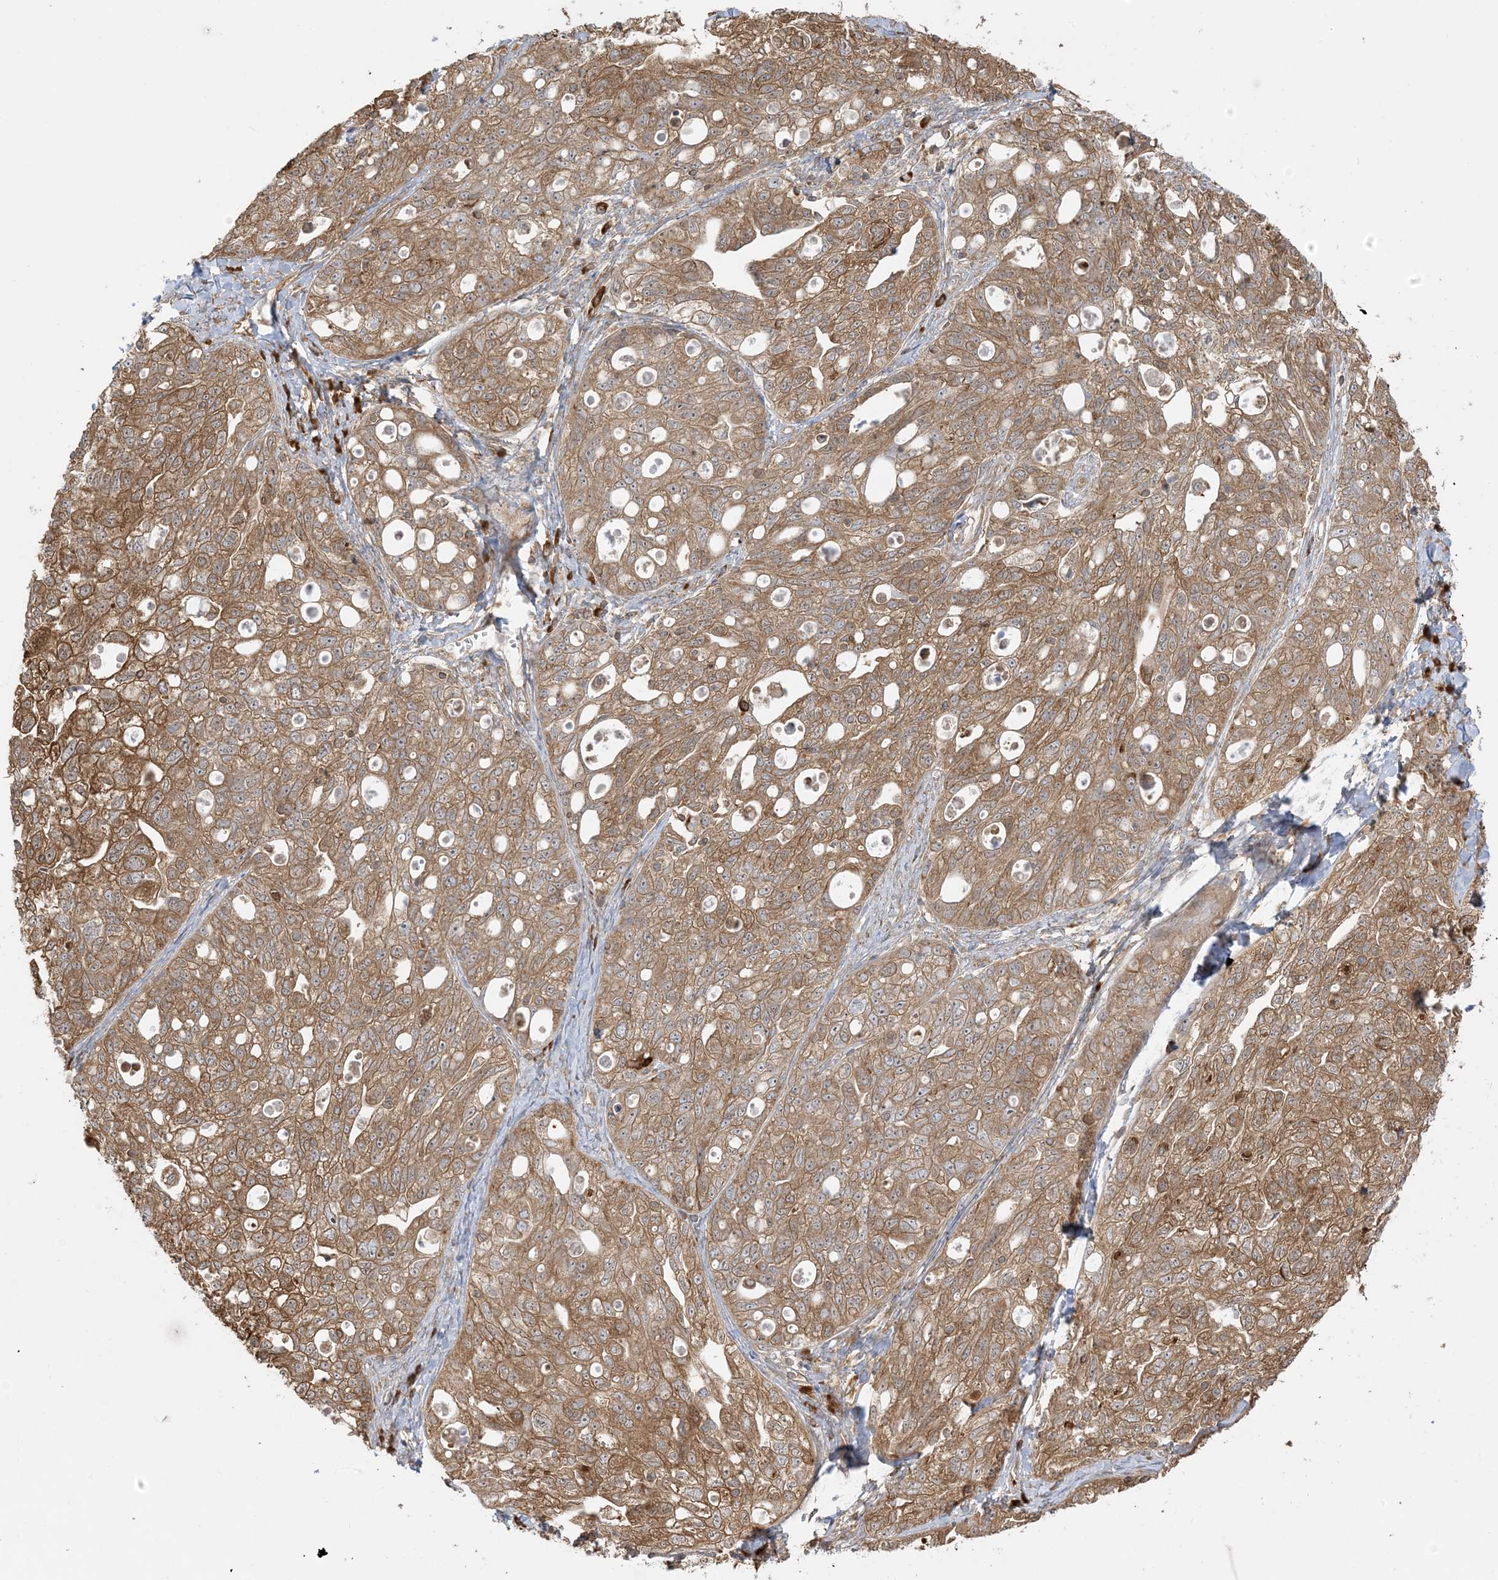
{"staining": {"intensity": "moderate", "quantity": ">75%", "location": "cytoplasmic/membranous"}, "tissue": "ovarian cancer", "cell_type": "Tumor cells", "image_type": "cancer", "snomed": [{"axis": "morphology", "description": "Carcinoma, NOS"}, {"axis": "morphology", "description": "Cystadenocarcinoma, serous, NOS"}, {"axis": "topography", "description": "Ovary"}], "caption": "Tumor cells show moderate cytoplasmic/membranous positivity in about >75% of cells in serous cystadenocarcinoma (ovarian). (Stains: DAB (3,3'-diaminobenzidine) in brown, nuclei in blue, Microscopy: brightfield microscopy at high magnification).", "gene": "SRP72", "patient": {"sex": "female", "age": 69}}